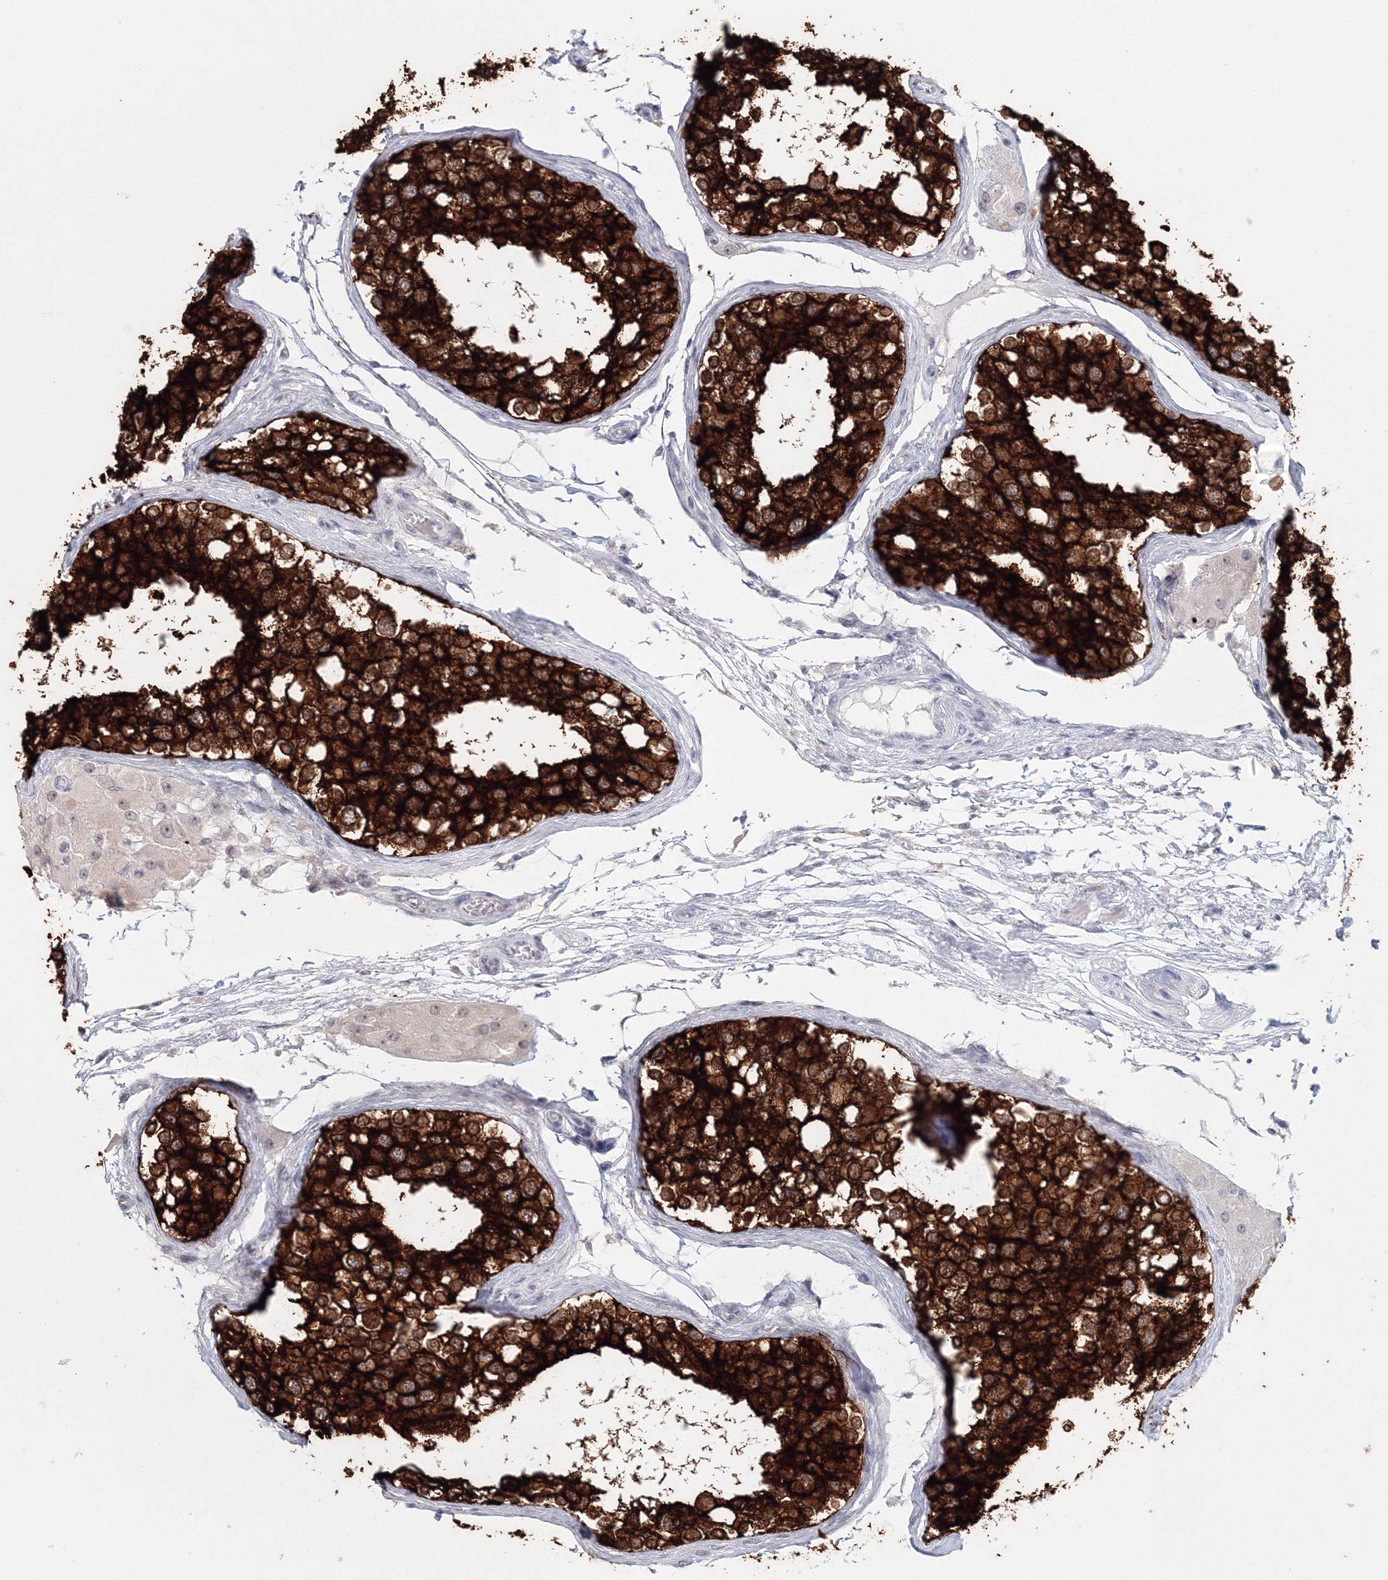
{"staining": {"intensity": "strong", "quantity": ">75%", "location": "cytoplasmic/membranous"}, "tissue": "testis", "cell_type": "Cells in seminiferous ducts", "image_type": "normal", "snomed": [{"axis": "morphology", "description": "Normal tissue, NOS"}, {"axis": "topography", "description": "Testis"}], "caption": "Protein analysis of benign testis shows strong cytoplasmic/membranous staining in about >75% of cells in seminiferous ducts.", "gene": "VSIG1", "patient": {"sex": "male", "age": 68}}